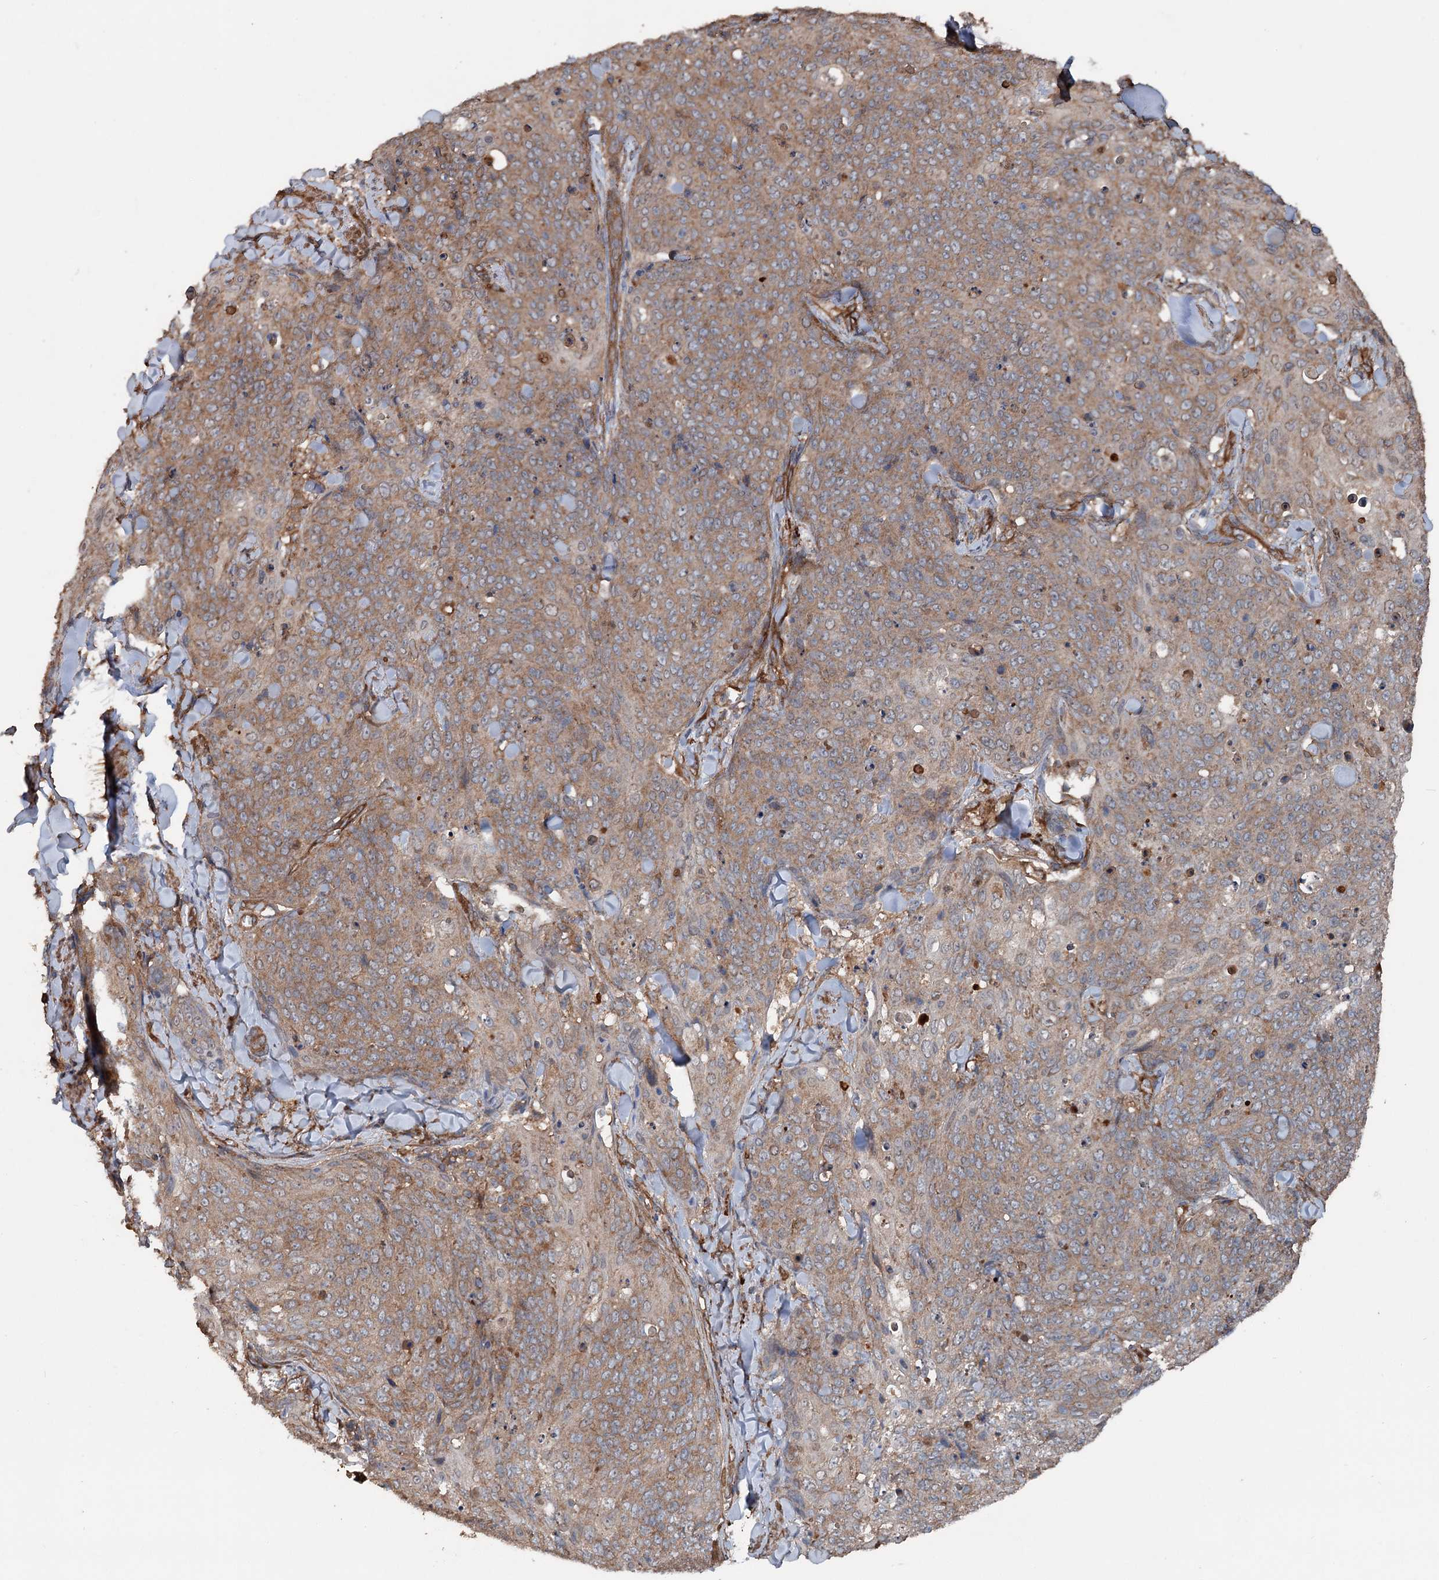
{"staining": {"intensity": "weak", "quantity": ">75%", "location": "cytoplasmic/membranous"}, "tissue": "skin cancer", "cell_type": "Tumor cells", "image_type": "cancer", "snomed": [{"axis": "morphology", "description": "Squamous cell carcinoma, NOS"}, {"axis": "topography", "description": "Skin"}, {"axis": "topography", "description": "Vulva"}], "caption": "Protein expression analysis of human skin squamous cell carcinoma reveals weak cytoplasmic/membranous positivity in about >75% of tumor cells.", "gene": "RNF214", "patient": {"sex": "female", "age": 85}}